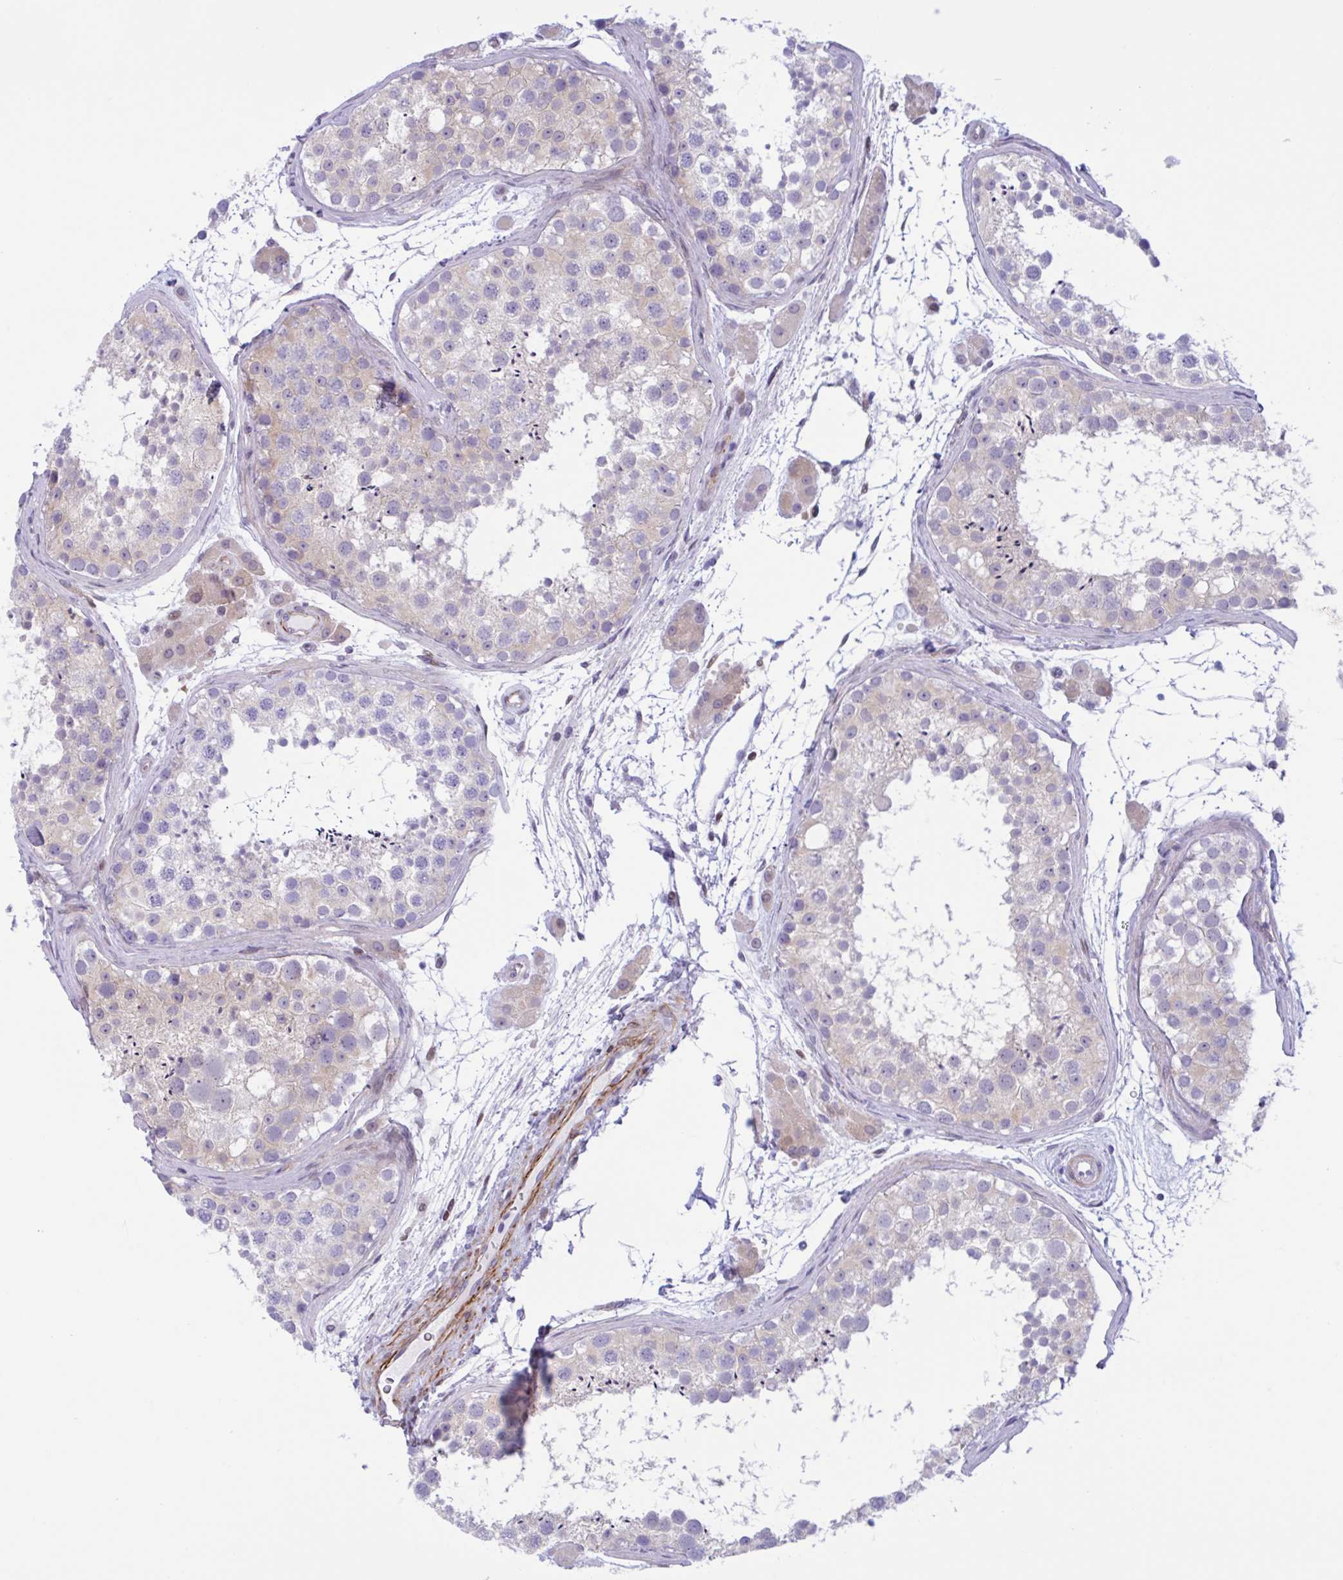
{"staining": {"intensity": "weak", "quantity": "<25%", "location": "cytoplasmic/membranous"}, "tissue": "testis", "cell_type": "Cells in seminiferous ducts", "image_type": "normal", "snomed": [{"axis": "morphology", "description": "Normal tissue, NOS"}, {"axis": "topography", "description": "Testis"}], "caption": "Protein analysis of normal testis demonstrates no significant positivity in cells in seminiferous ducts.", "gene": "AHCYL2", "patient": {"sex": "male", "age": 41}}